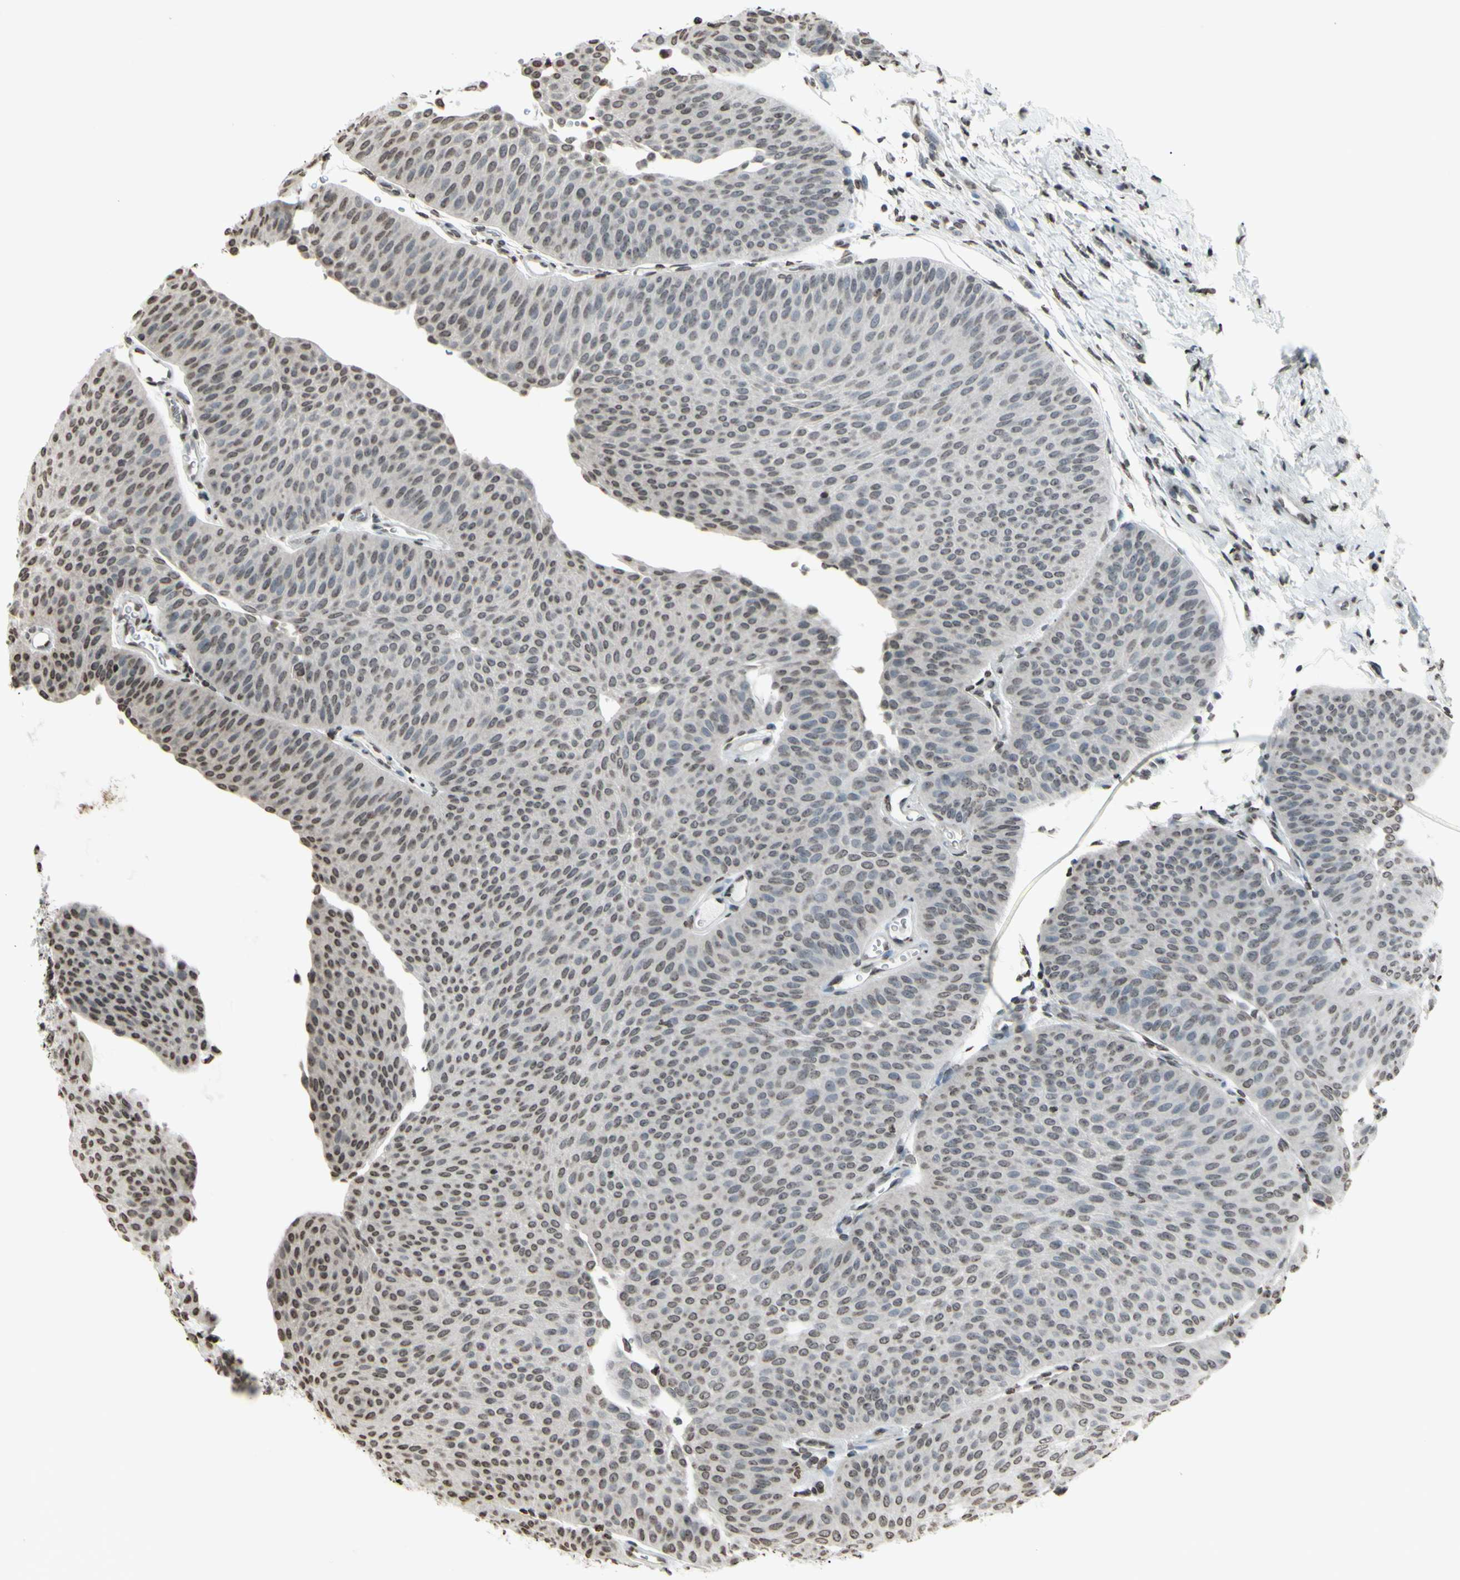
{"staining": {"intensity": "weak", "quantity": "<25%", "location": "nuclear"}, "tissue": "urothelial cancer", "cell_type": "Tumor cells", "image_type": "cancer", "snomed": [{"axis": "morphology", "description": "Urothelial carcinoma, Low grade"}, {"axis": "topography", "description": "Urinary bladder"}], "caption": "IHC histopathology image of human low-grade urothelial carcinoma stained for a protein (brown), which reveals no positivity in tumor cells. (DAB immunohistochemistry, high magnification).", "gene": "CD79B", "patient": {"sex": "female", "age": 60}}